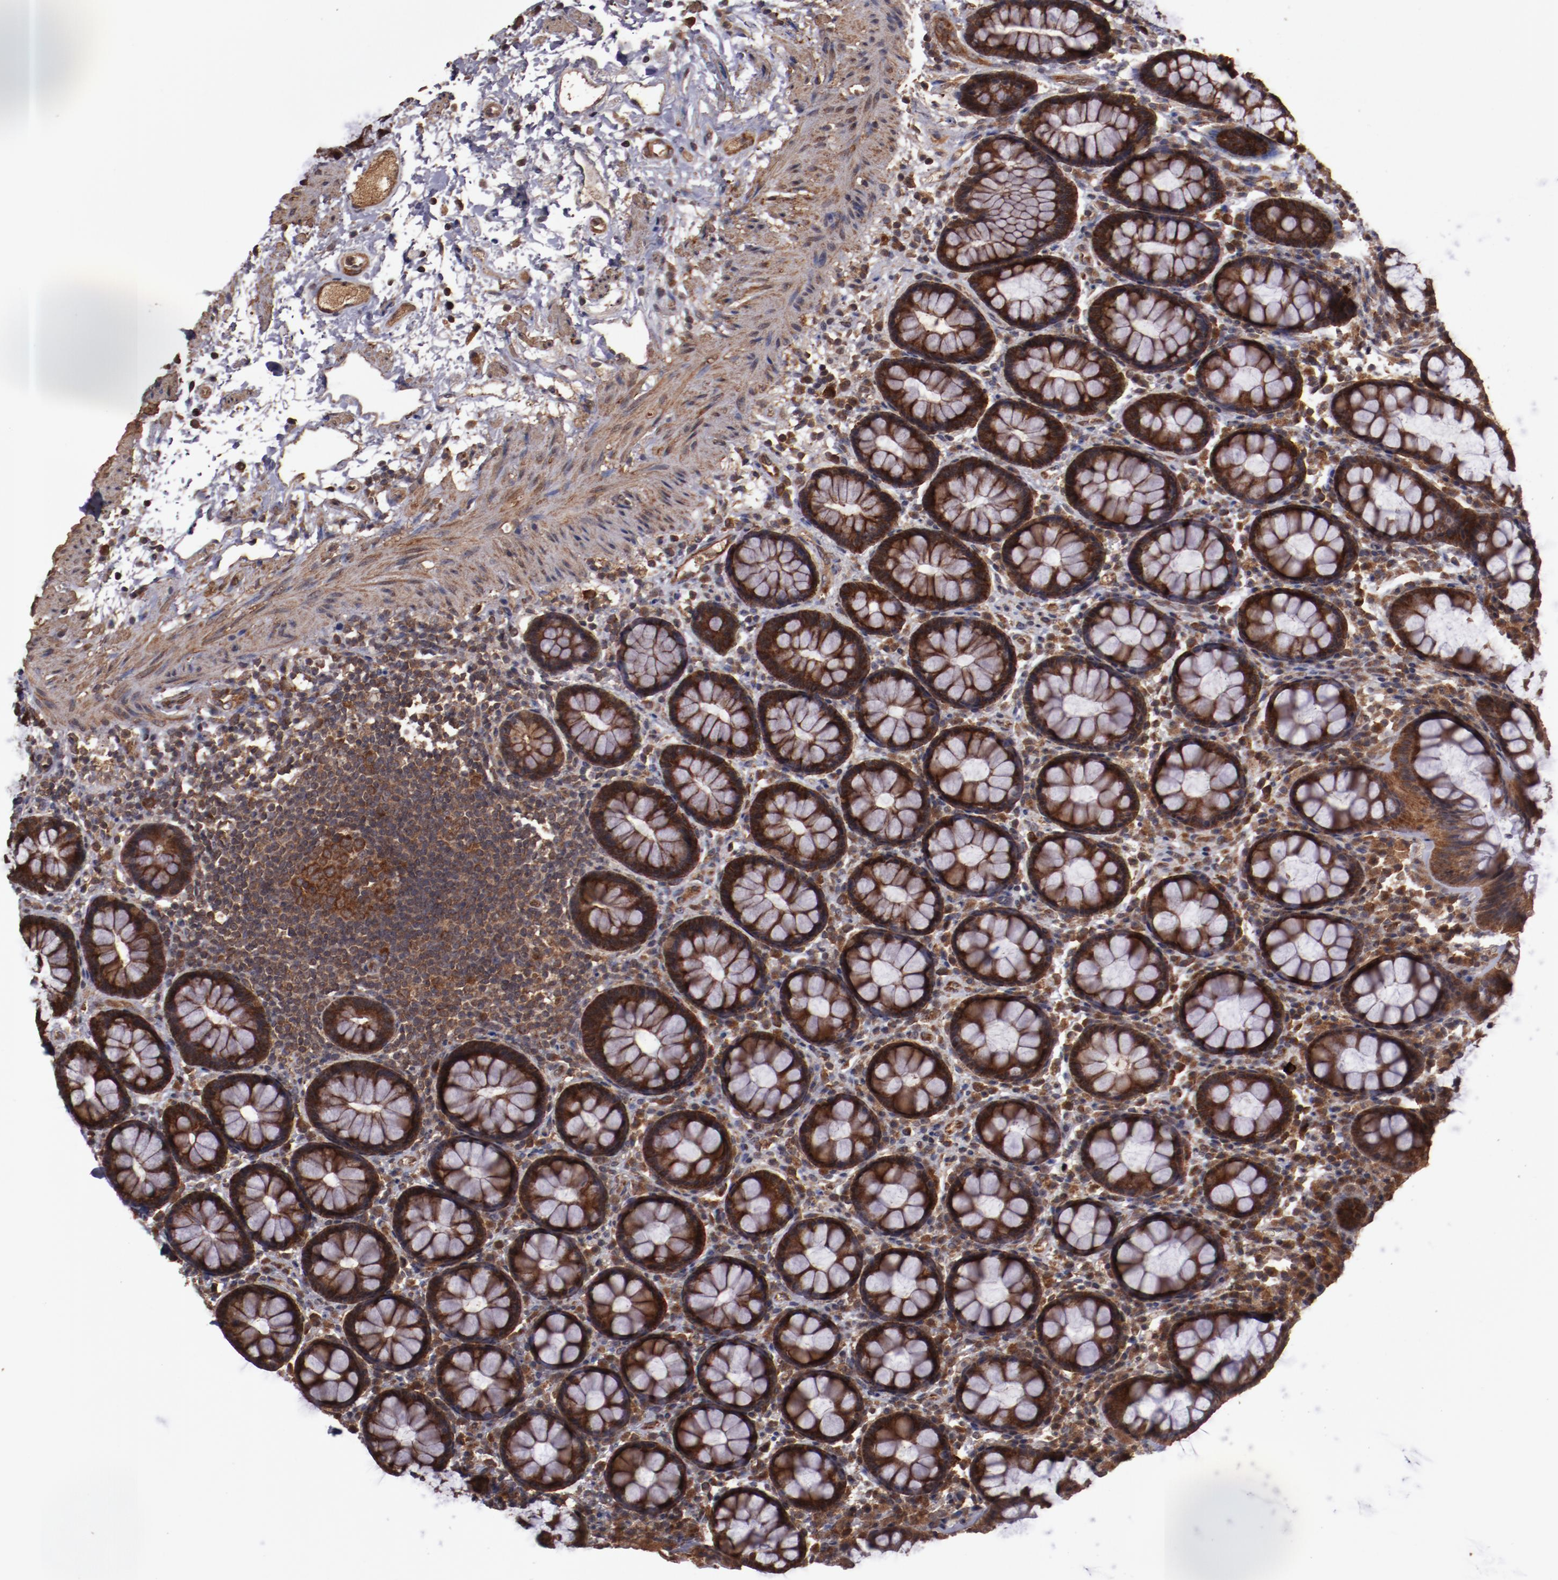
{"staining": {"intensity": "strong", "quantity": ">75%", "location": "cytoplasmic/membranous"}, "tissue": "rectum", "cell_type": "Glandular cells", "image_type": "normal", "snomed": [{"axis": "morphology", "description": "Normal tissue, NOS"}, {"axis": "topography", "description": "Rectum"}], "caption": "Protein staining of benign rectum exhibits strong cytoplasmic/membranous staining in approximately >75% of glandular cells. The protein of interest is stained brown, and the nuclei are stained in blue (DAB (3,3'-diaminobenzidine) IHC with brightfield microscopy, high magnification).", "gene": "TXNDC16", "patient": {"sex": "male", "age": 92}}